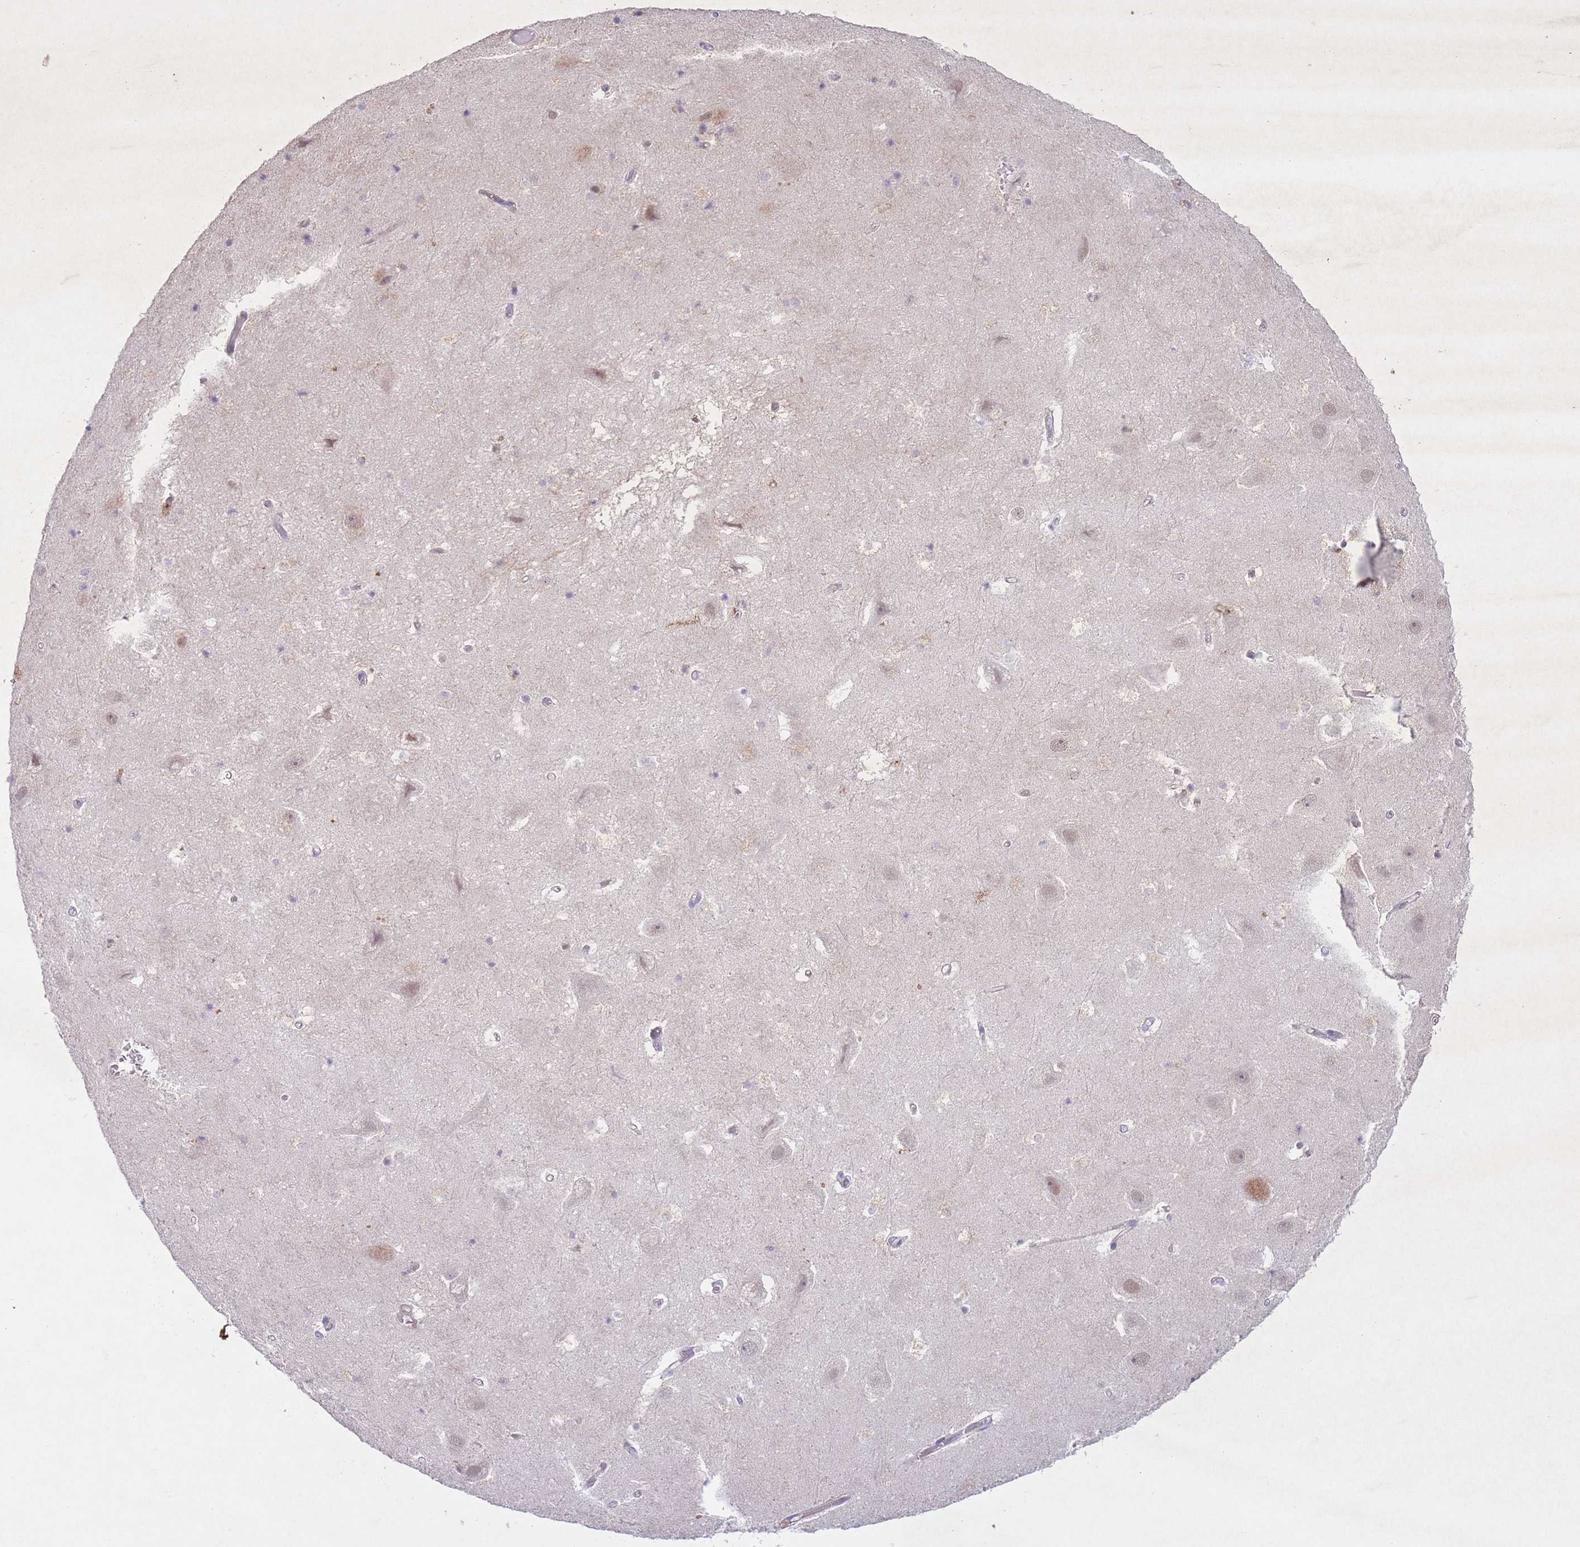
{"staining": {"intensity": "negative", "quantity": "none", "location": "none"}, "tissue": "hippocampus", "cell_type": "Glial cells", "image_type": "normal", "snomed": [{"axis": "morphology", "description": "Normal tissue, NOS"}, {"axis": "topography", "description": "Hippocampus"}], "caption": "The histopathology image exhibits no staining of glial cells in normal hippocampus.", "gene": "CCNI", "patient": {"sex": "female", "age": 52}}